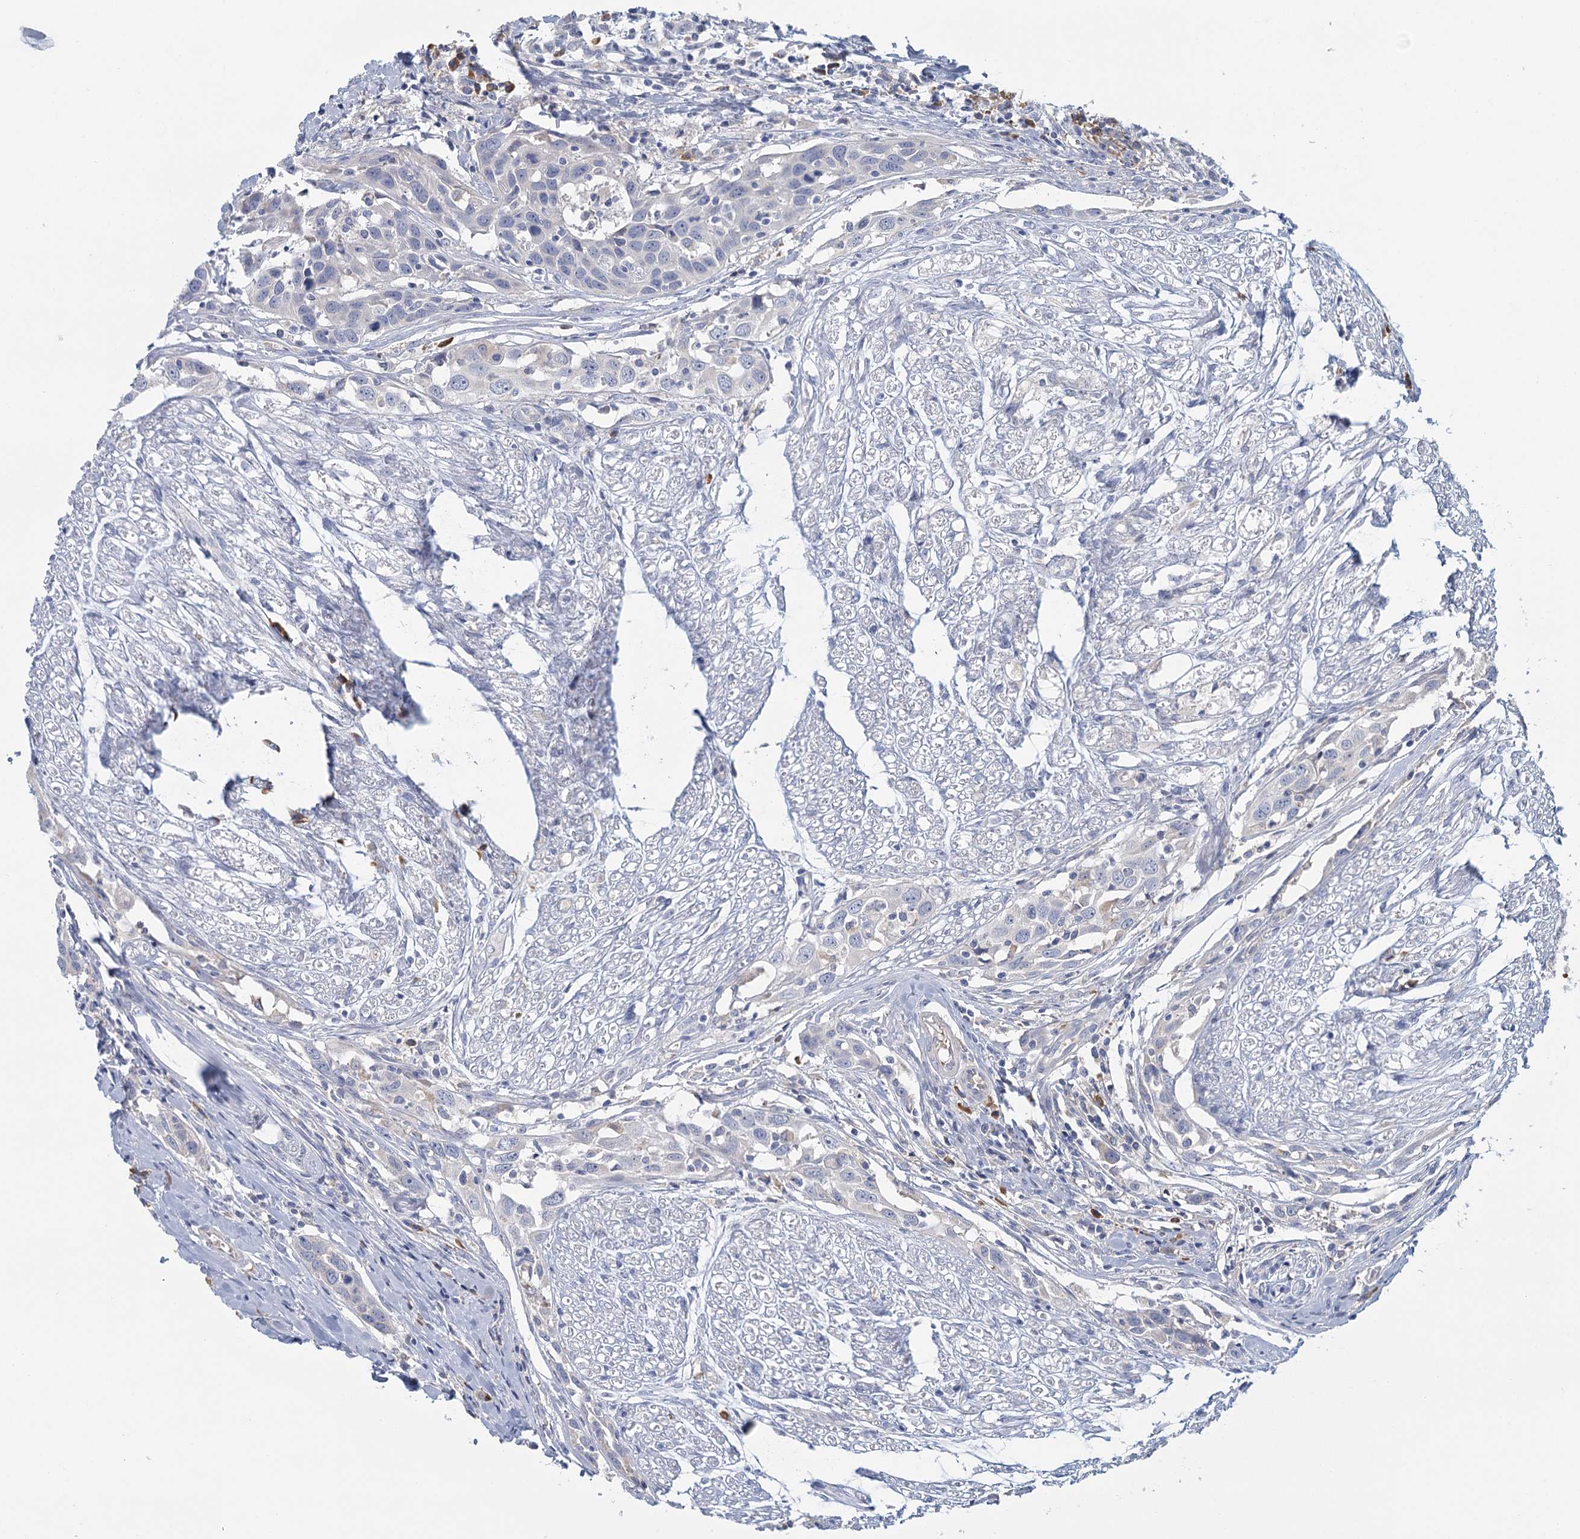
{"staining": {"intensity": "negative", "quantity": "none", "location": "none"}, "tissue": "head and neck cancer", "cell_type": "Tumor cells", "image_type": "cancer", "snomed": [{"axis": "morphology", "description": "Squamous cell carcinoma, NOS"}, {"axis": "topography", "description": "Oral tissue"}, {"axis": "topography", "description": "Head-Neck"}], "caption": "Immunohistochemistry (IHC) of head and neck cancer displays no staining in tumor cells.", "gene": "ANKRD16", "patient": {"sex": "female", "age": 50}}